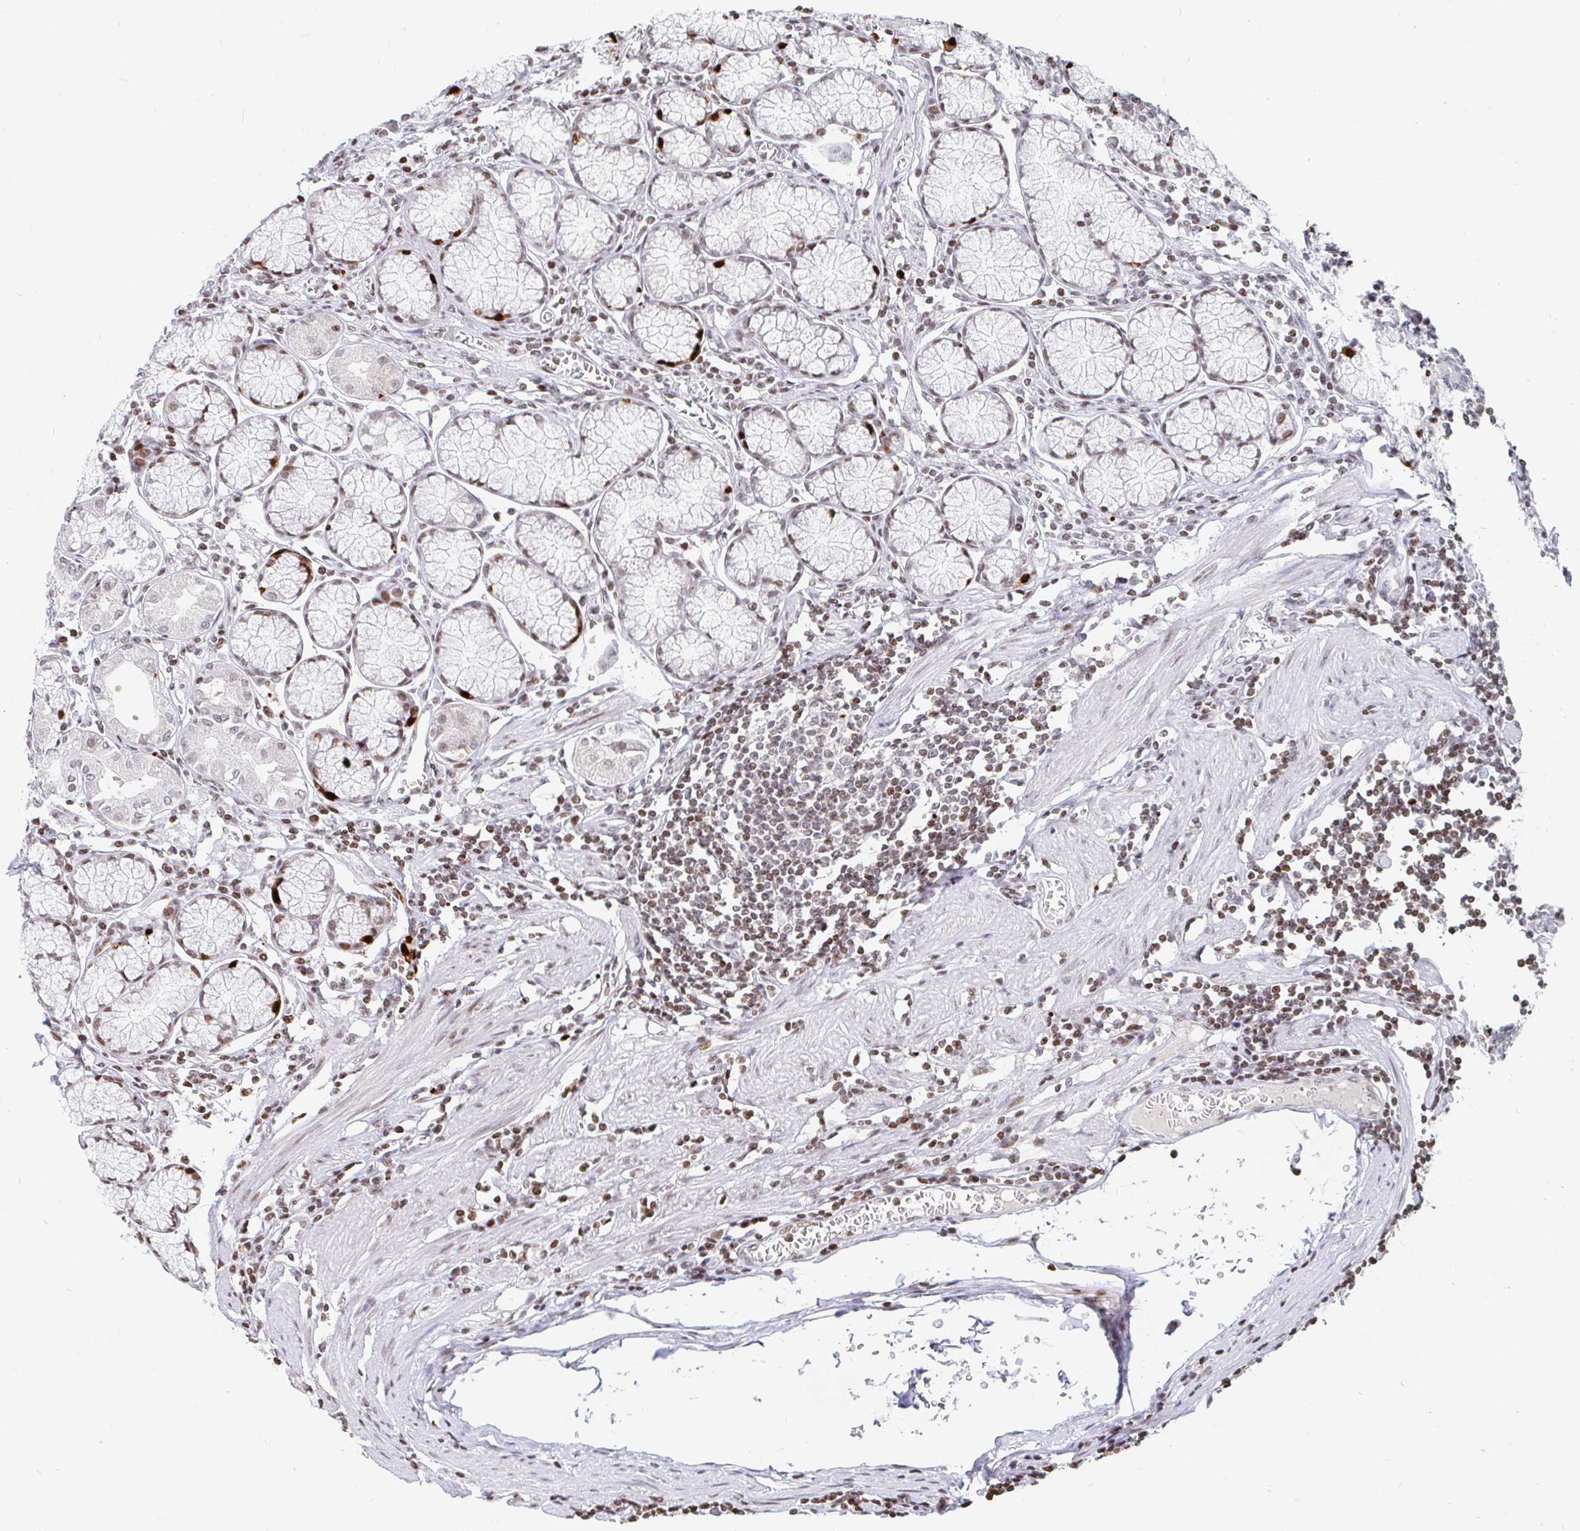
{"staining": {"intensity": "weak", "quantity": "25%-75%", "location": "nuclear"}, "tissue": "stomach", "cell_type": "Glandular cells", "image_type": "normal", "snomed": [{"axis": "morphology", "description": "Normal tissue, NOS"}, {"axis": "topography", "description": "Stomach"}], "caption": "IHC staining of benign stomach, which demonstrates low levels of weak nuclear staining in about 25%-75% of glandular cells indicating weak nuclear protein positivity. The staining was performed using DAB (3,3'-diaminobenzidine) (brown) for protein detection and nuclei were counterstained in hematoxylin (blue).", "gene": "HOXC10", "patient": {"sex": "male", "age": 55}}